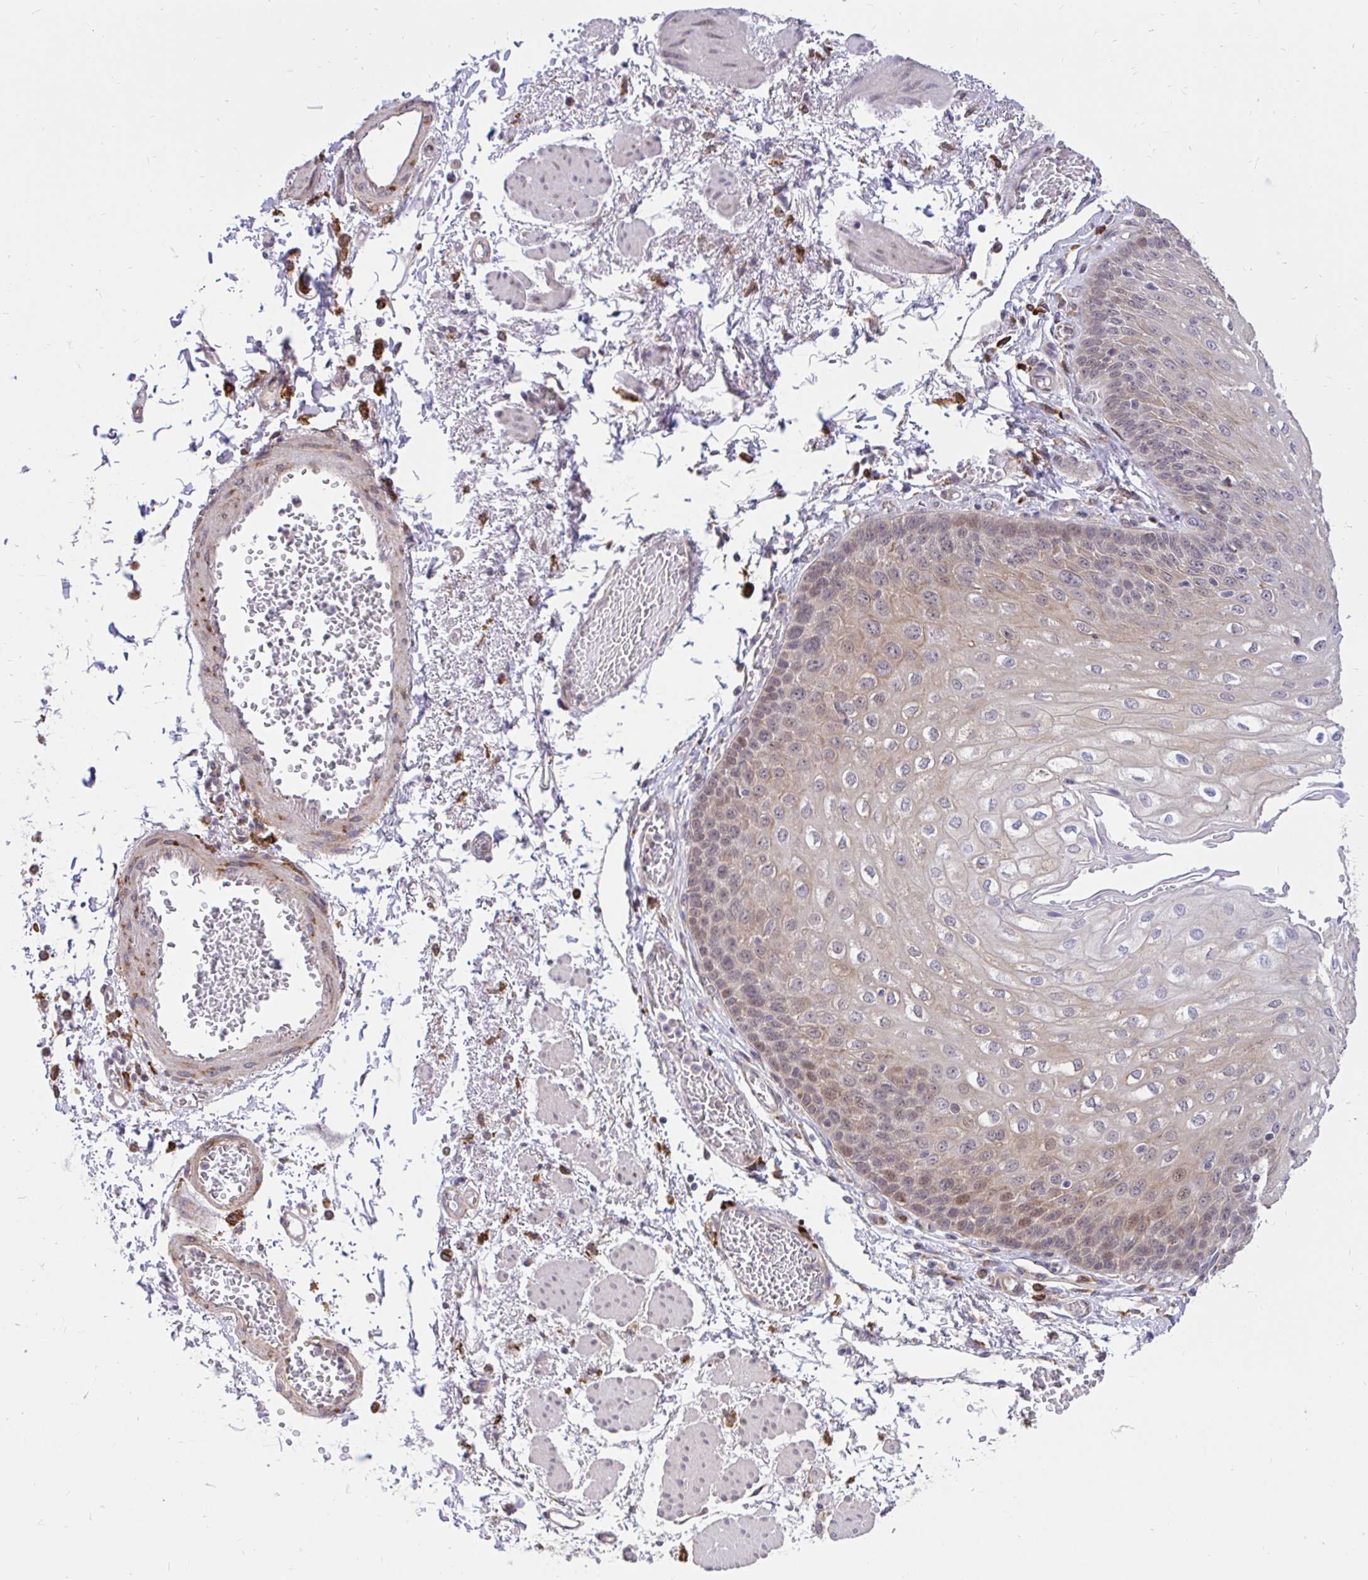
{"staining": {"intensity": "moderate", "quantity": "<25%", "location": "cytoplasmic/membranous"}, "tissue": "esophagus", "cell_type": "Squamous epithelial cells", "image_type": "normal", "snomed": [{"axis": "morphology", "description": "Normal tissue, NOS"}, {"axis": "morphology", "description": "Adenocarcinoma, NOS"}, {"axis": "topography", "description": "Esophagus"}], "caption": "Squamous epithelial cells reveal low levels of moderate cytoplasmic/membranous expression in about <25% of cells in normal human esophagus. The protein is shown in brown color, while the nuclei are stained blue.", "gene": "NAALAD2", "patient": {"sex": "male", "age": 81}}